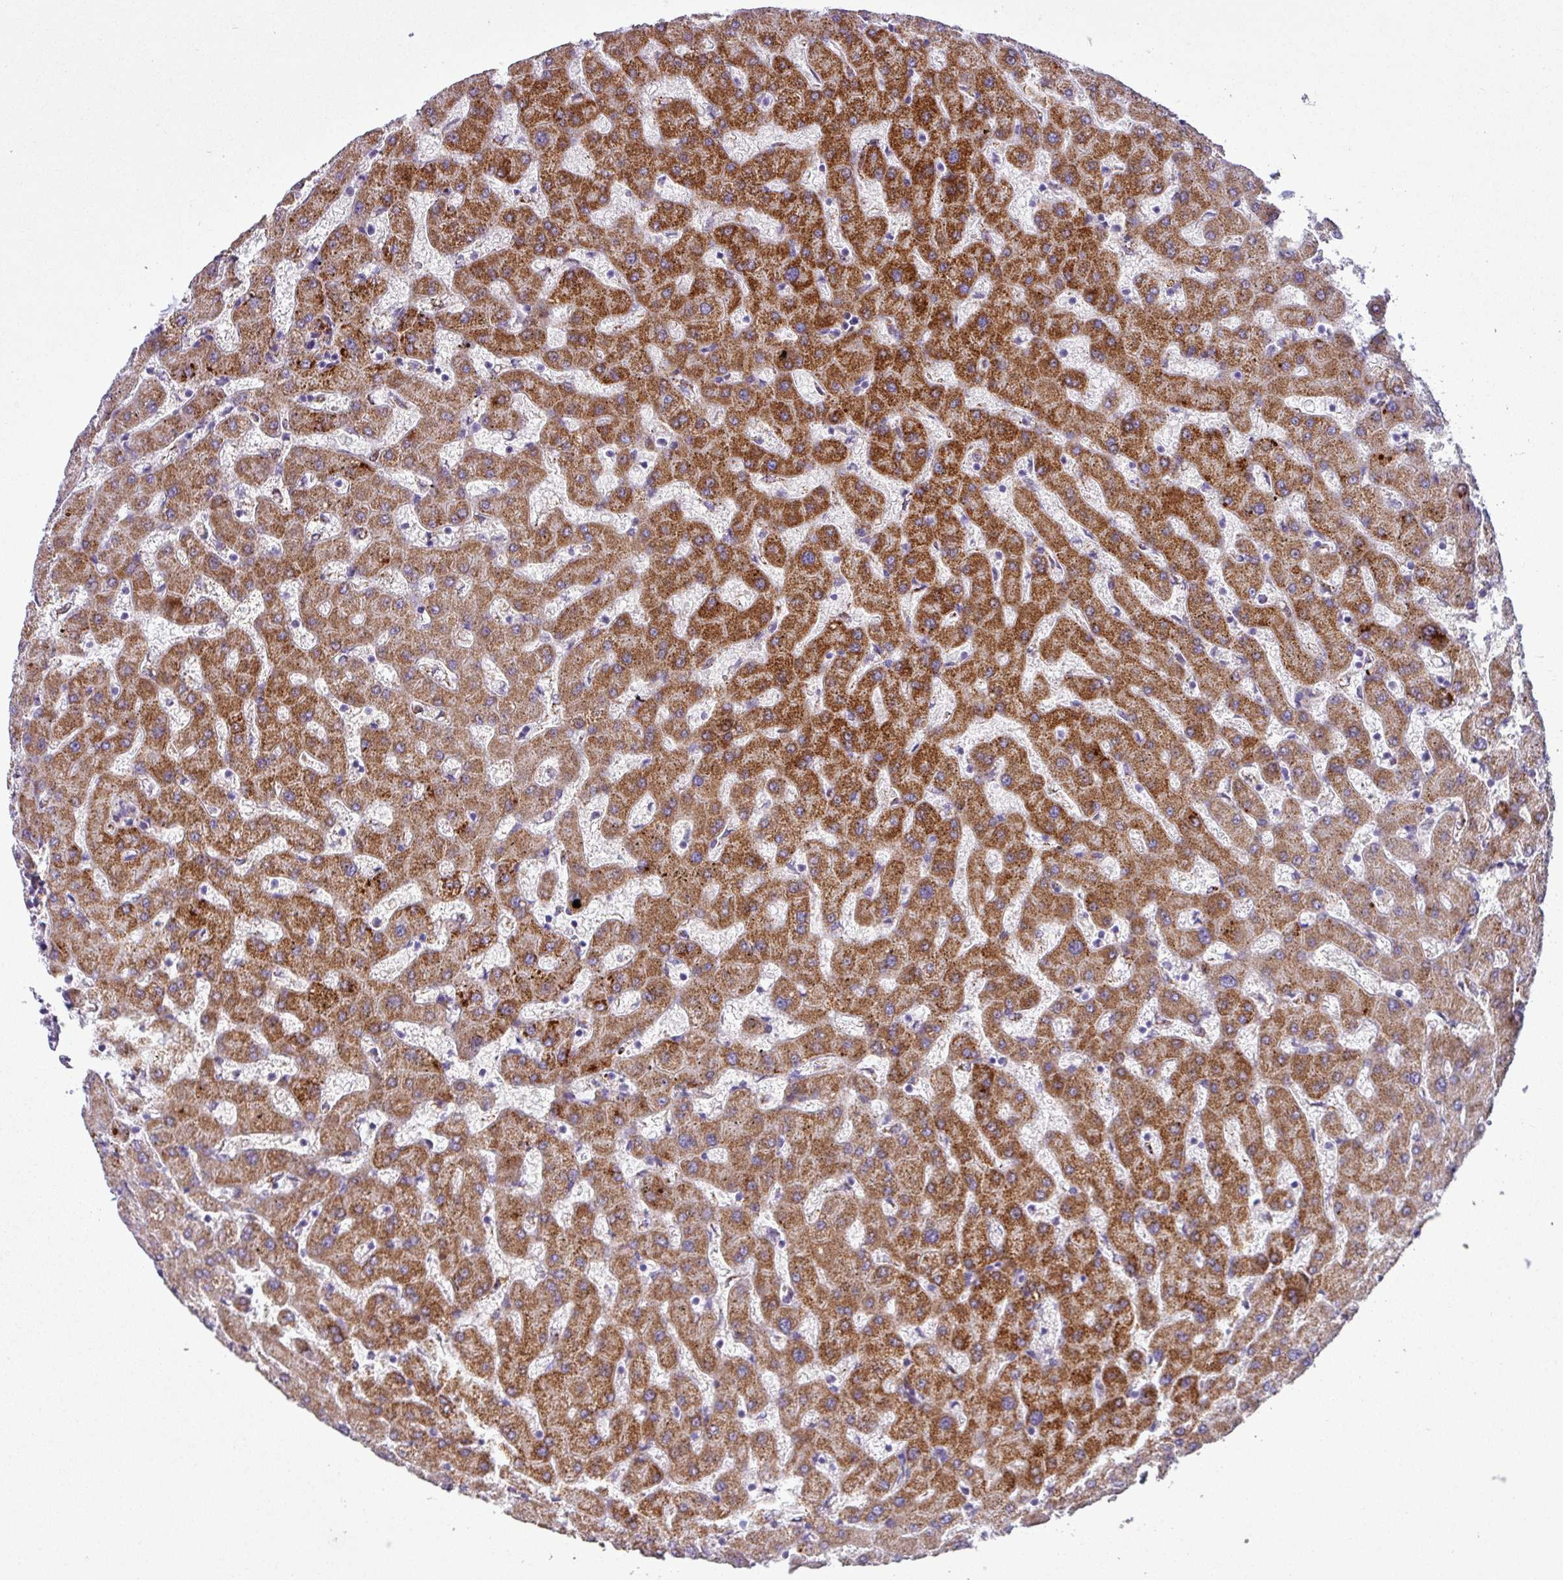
{"staining": {"intensity": "negative", "quantity": "none", "location": "none"}, "tissue": "liver", "cell_type": "Cholangiocytes", "image_type": "normal", "snomed": [{"axis": "morphology", "description": "Normal tissue, NOS"}, {"axis": "topography", "description": "Liver"}], "caption": "Micrograph shows no significant protein positivity in cholangiocytes of unremarkable liver. (Stains: DAB (3,3'-diaminobenzidine) IHC with hematoxylin counter stain, Microscopy: brightfield microscopy at high magnification).", "gene": "ZNF667", "patient": {"sex": "female", "age": 63}}